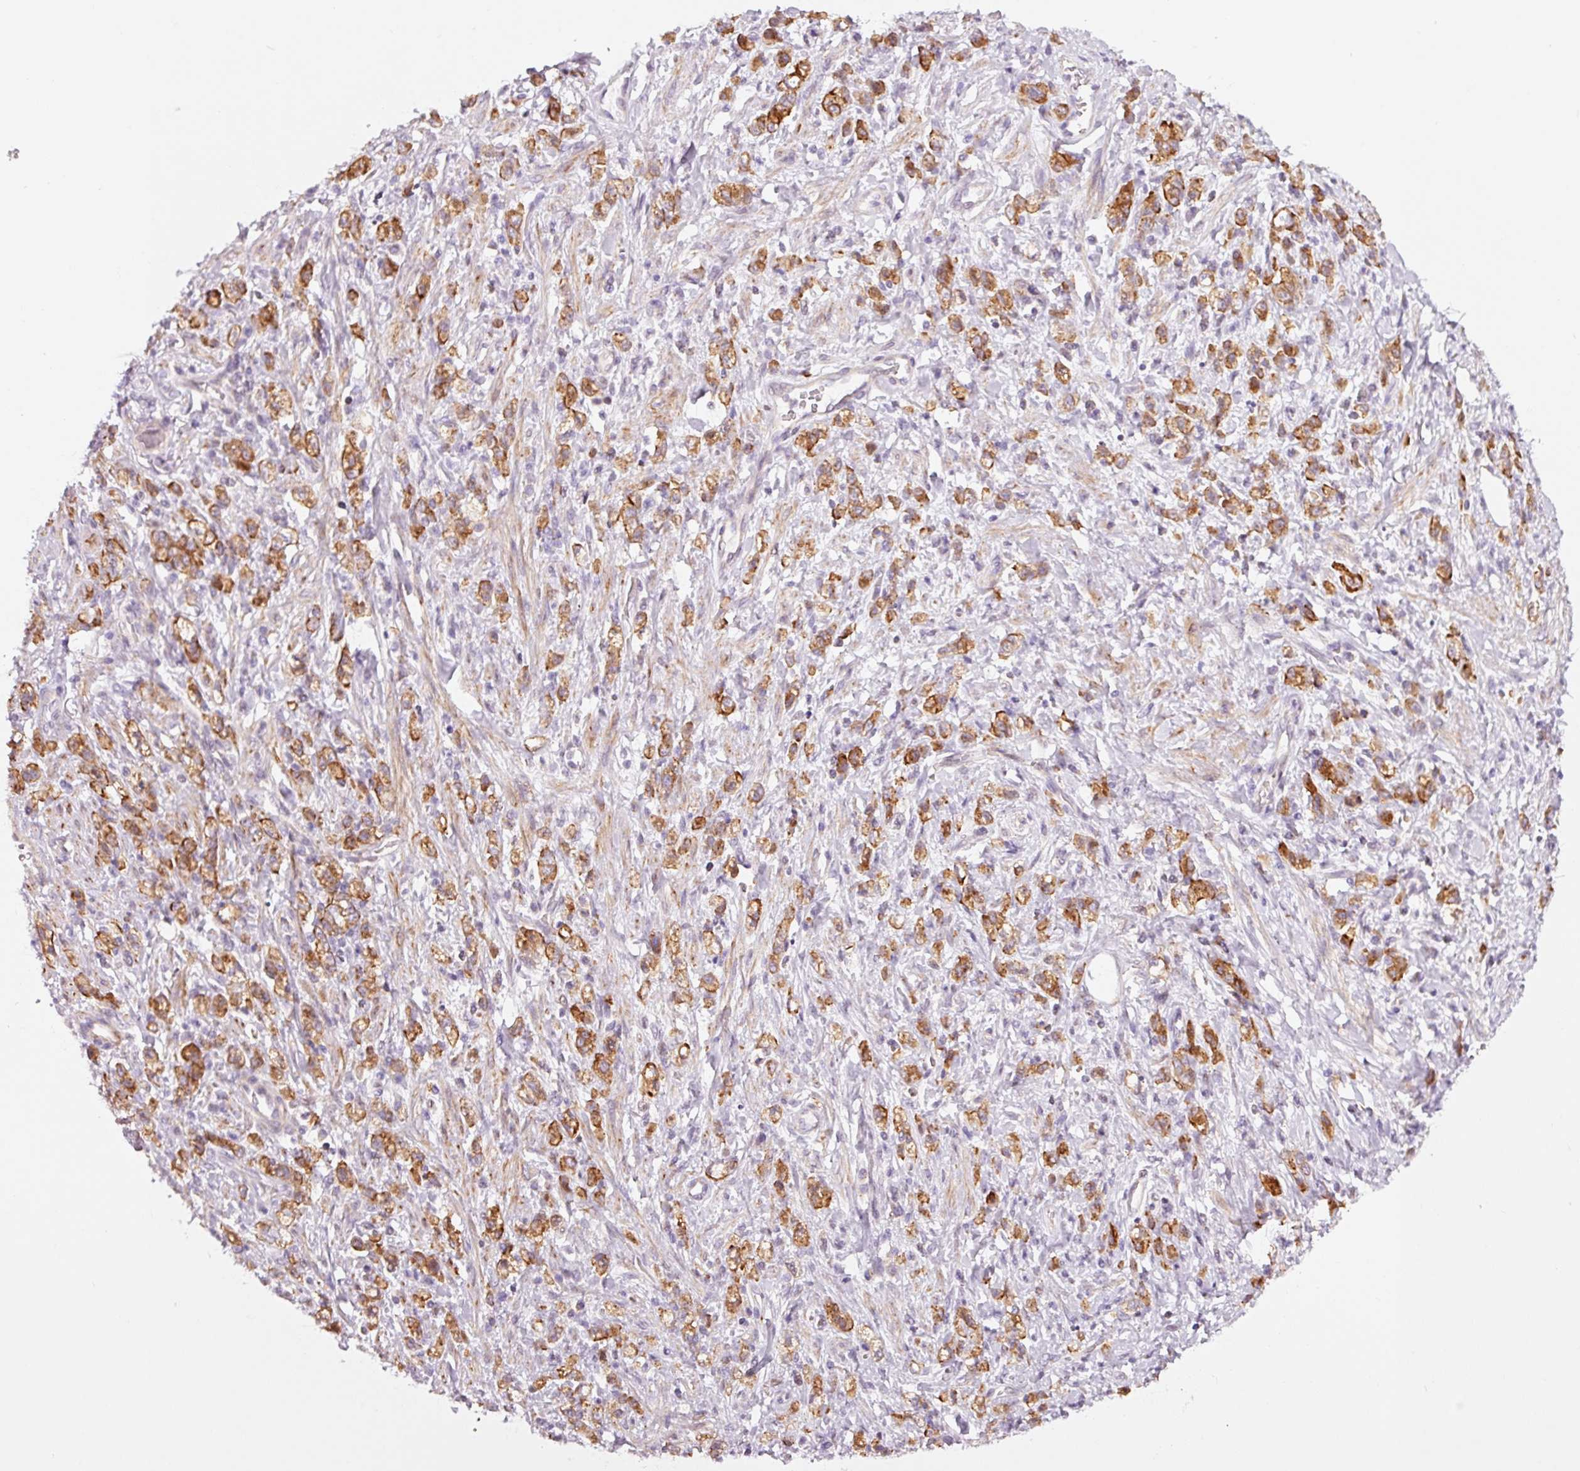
{"staining": {"intensity": "strong", "quantity": ">75%", "location": "cytoplasmic/membranous"}, "tissue": "stomach cancer", "cell_type": "Tumor cells", "image_type": "cancer", "snomed": [{"axis": "morphology", "description": "Adenocarcinoma, NOS"}, {"axis": "topography", "description": "Stomach"}], "caption": "About >75% of tumor cells in stomach adenocarcinoma display strong cytoplasmic/membranous protein positivity as visualized by brown immunohistochemical staining.", "gene": "DAPP1", "patient": {"sex": "male", "age": 77}}